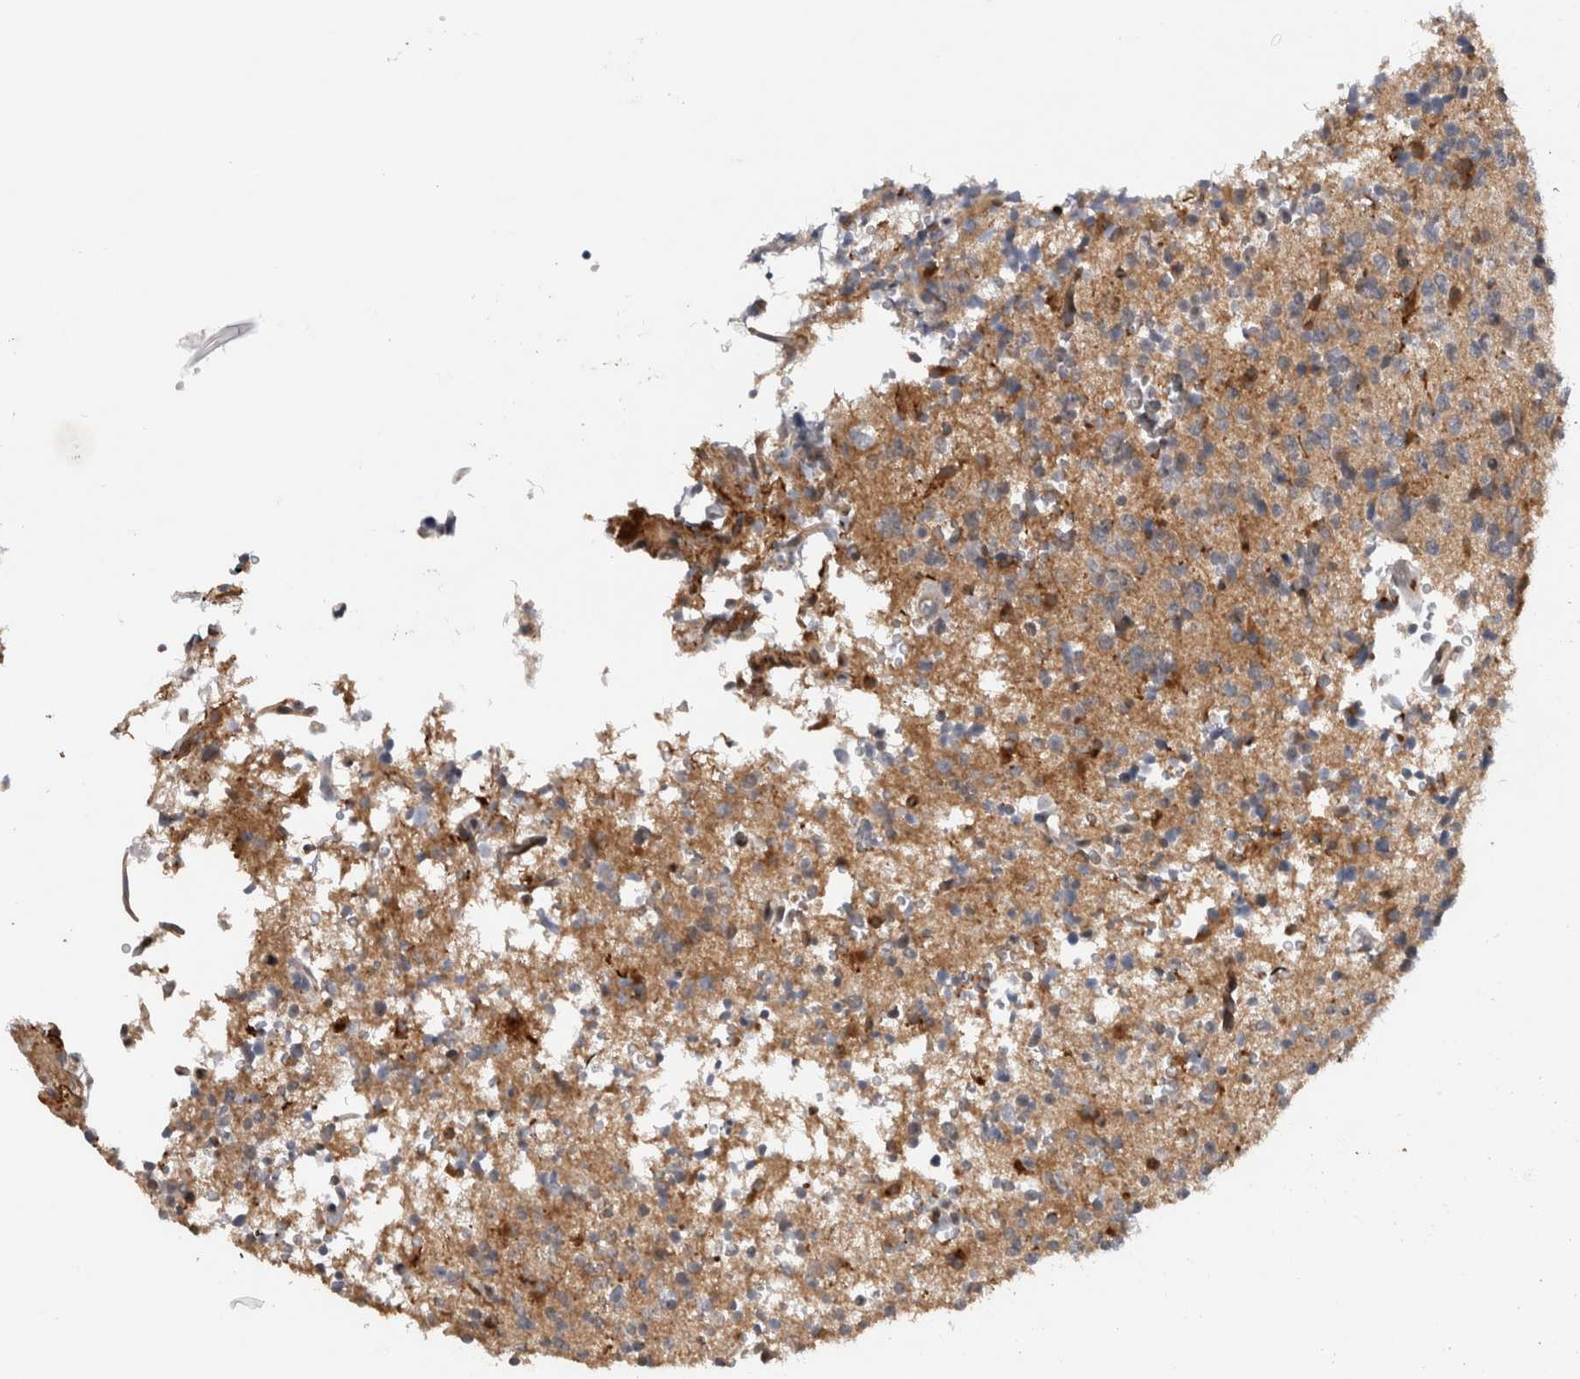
{"staining": {"intensity": "moderate", "quantity": "<25%", "location": "cytoplasmic/membranous"}, "tissue": "glioma", "cell_type": "Tumor cells", "image_type": "cancer", "snomed": [{"axis": "morphology", "description": "Glioma, malignant, High grade"}, {"axis": "topography", "description": "Brain"}], "caption": "The immunohistochemical stain shows moderate cytoplasmic/membranous expression in tumor cells of malignant glioma (high-grade) tissue. Ihc stains the protein of interest in brown and the nuclei are stained blue.", "gene": "PRXL2A", "patient": {"sex": "female", "age": 62}}